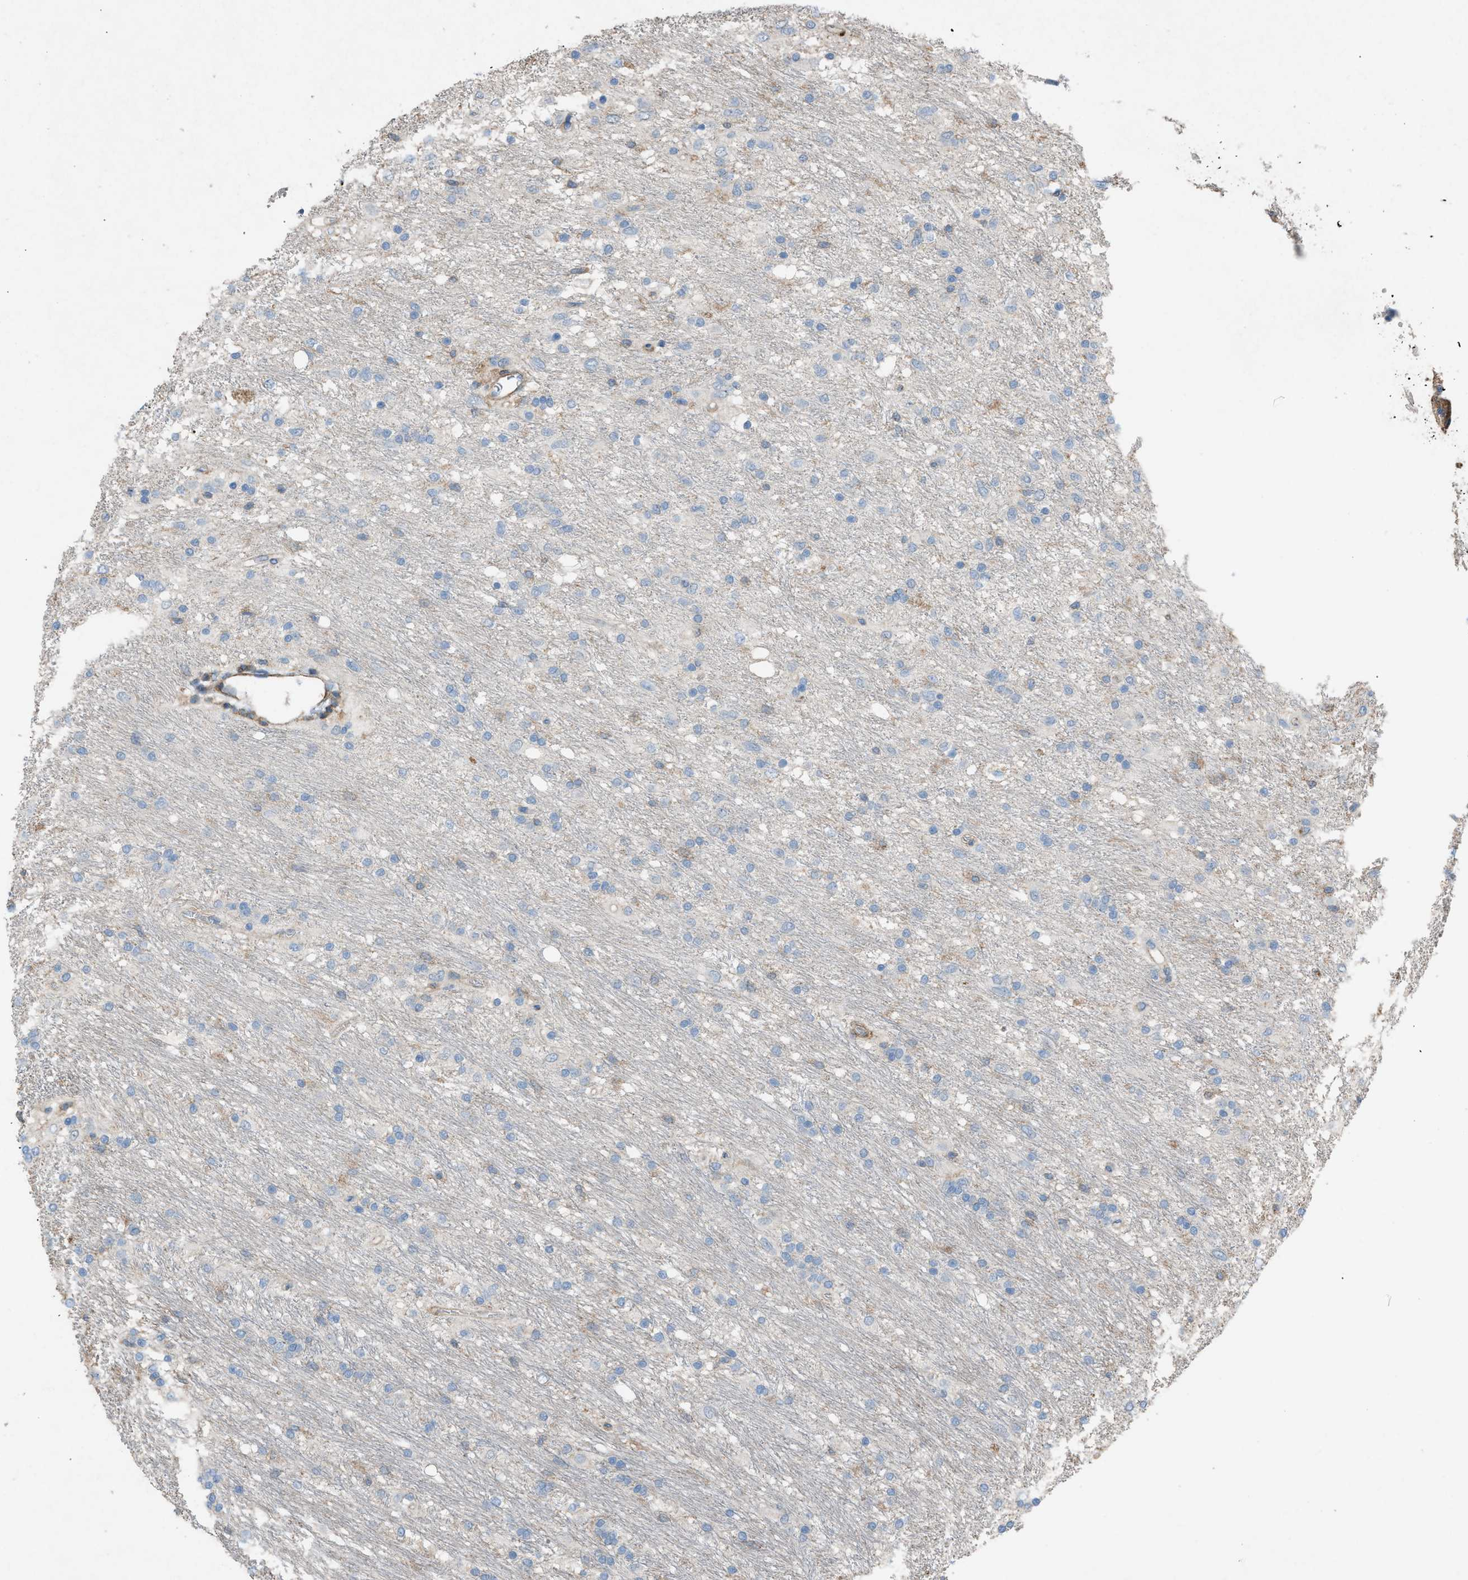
{"staining": {"intensity": "weak", "quantity": "<25%", "location": "cytoplasmic/membranous"}, "tissue": "glioma", "cell_type": "Tumor cells", "image_type": "cancer", "snomed": [{"axis": "morphology", "description": "Glioma, malignant, Low grade"}, {"axis": "topography", "description": "Brain"}], "caption": "Photomicrograph shows no protein expression in tumor cells of glioma tissue.", "gene": "NCK2", "patient": {"sex": "male", "age": 77}}